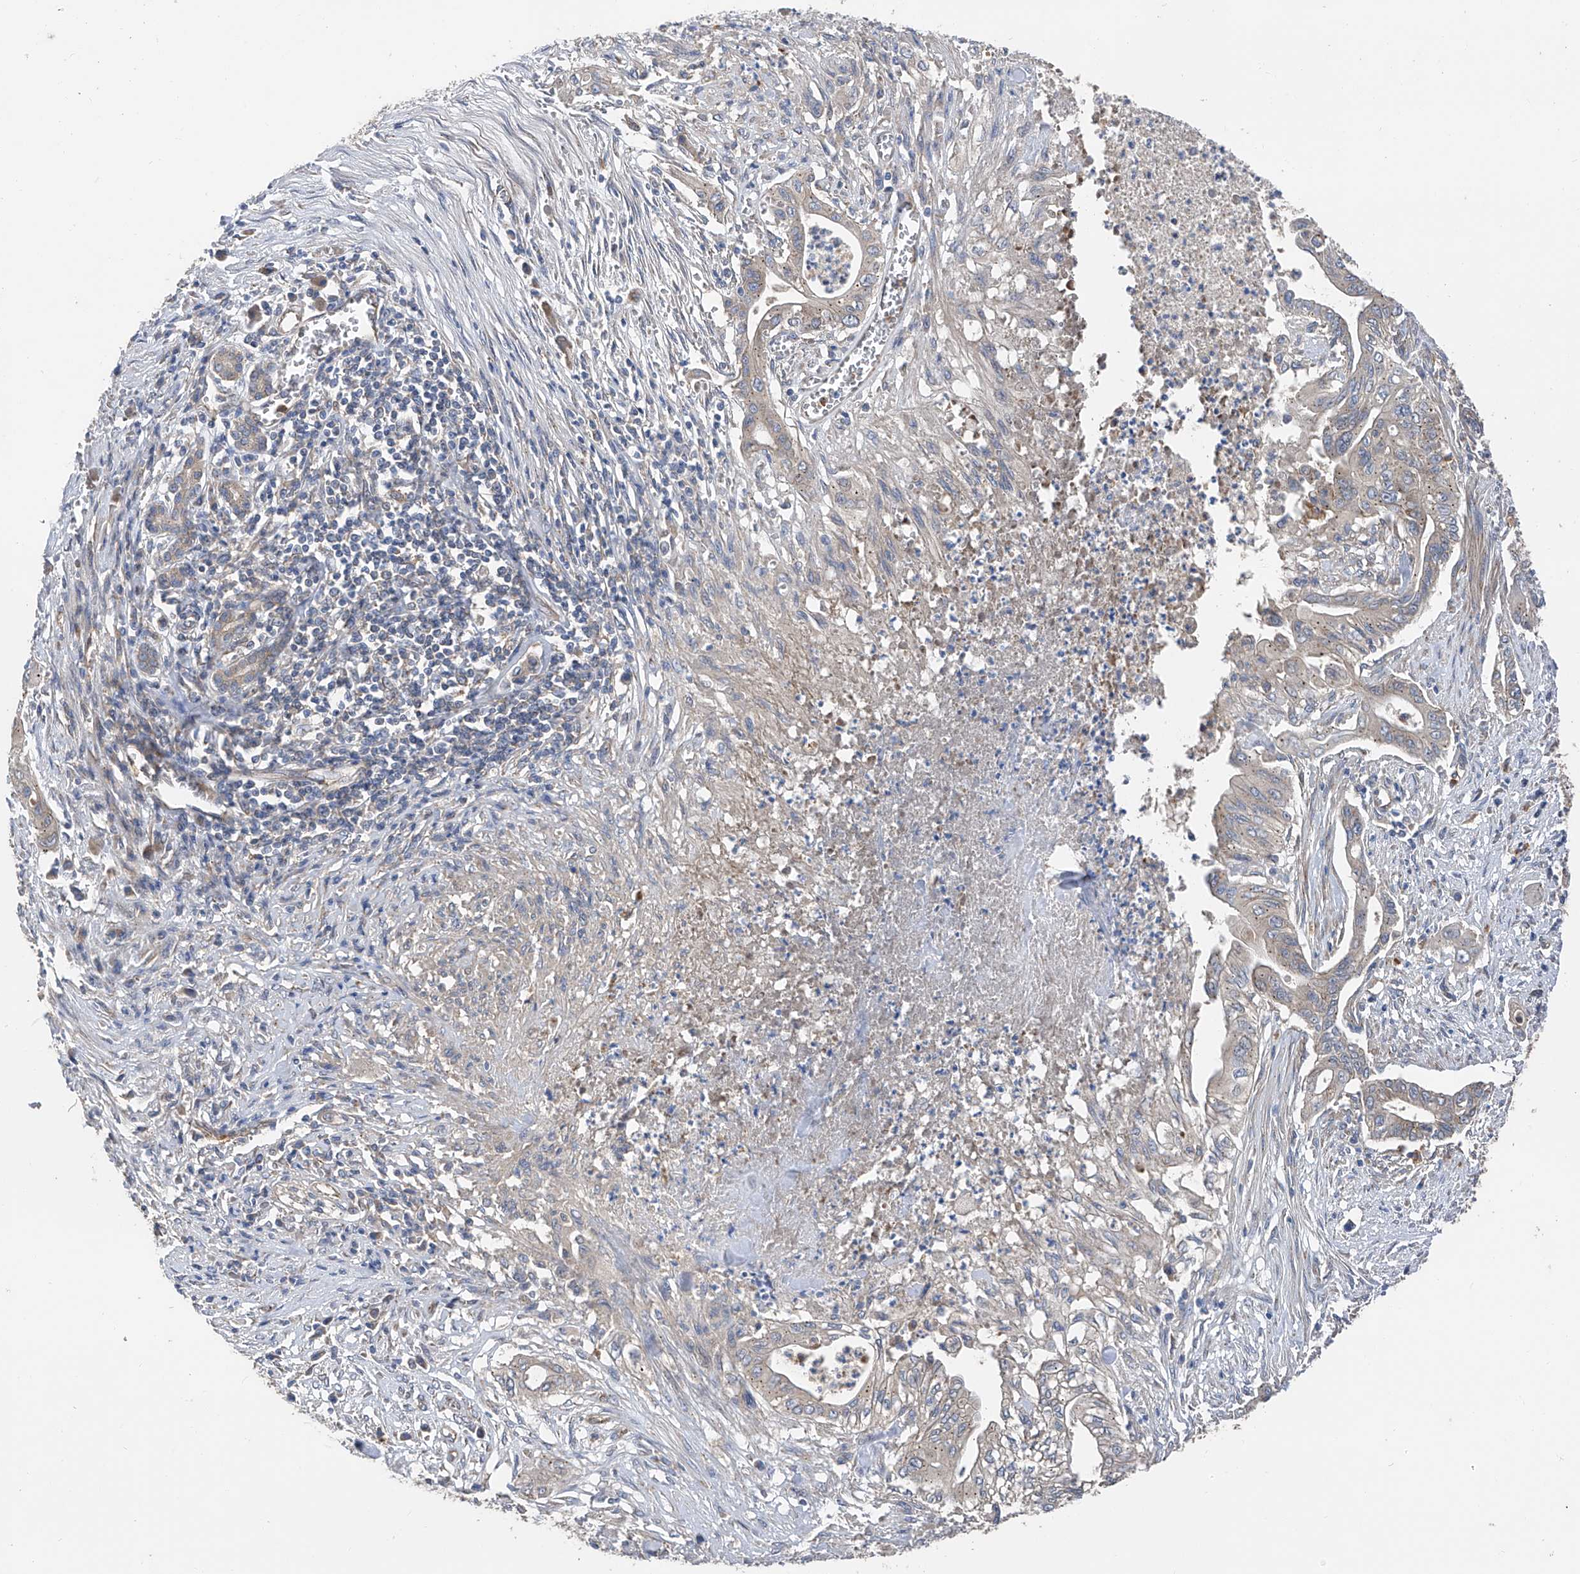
{"staining": {"intensity": "weak", "quantity": "<25%", "location": "cytoplasmic/membranous"}, "tissue": "pancreatic cancer", "cell_type": "Tumor cells", "image_type": "cancer", "snomed": [{"axis": "morphology", "description": "Adenocarcinoma, NOS"}, {"axis": "topography", "description": "Pancreas"}], "caption": "A photomicrograph of adenocarcinoma (pancreatic) stained for a protein shows no brown staining in tumor cells.", "gene": "PTK2", "patient": {"sex": "male", "age": 58}}